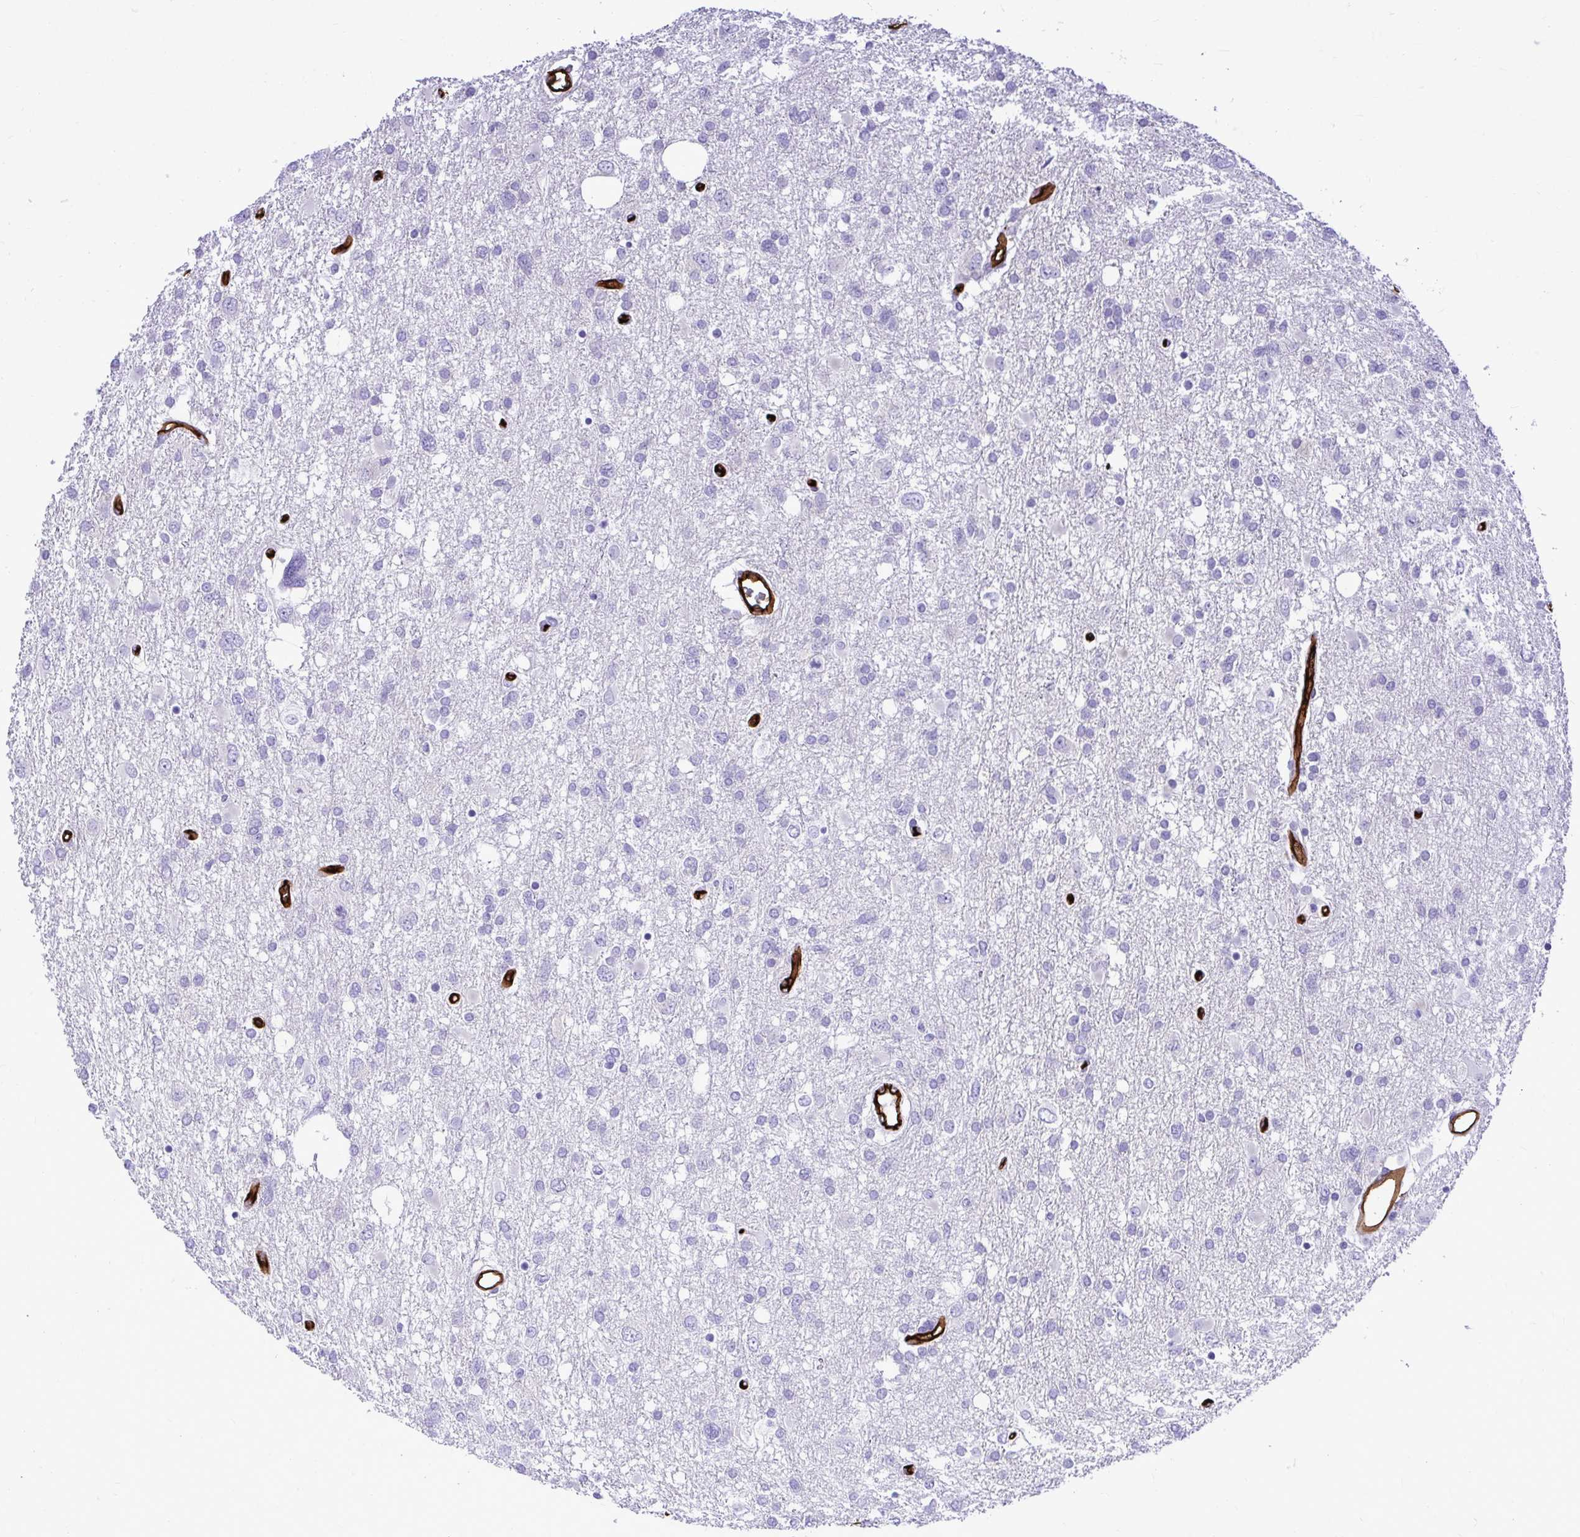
{"staining": {"intensity": "negative", "quantity": "none", "location": "none"}, "tissue": "glioma", "cell_type": "Tumor cells", "image_type": "cancer", "snomed": [{"axis": "morphology", "description": "Glioma, malignant, High grade"}, {"axis": "topography", "description": "Brain"}], "caption": "Tumor cells show no significant protein positivity in malignant glioma (high-grade).", "gene": "ABCG2", "patient": {"sex": "male", "age": 61}}